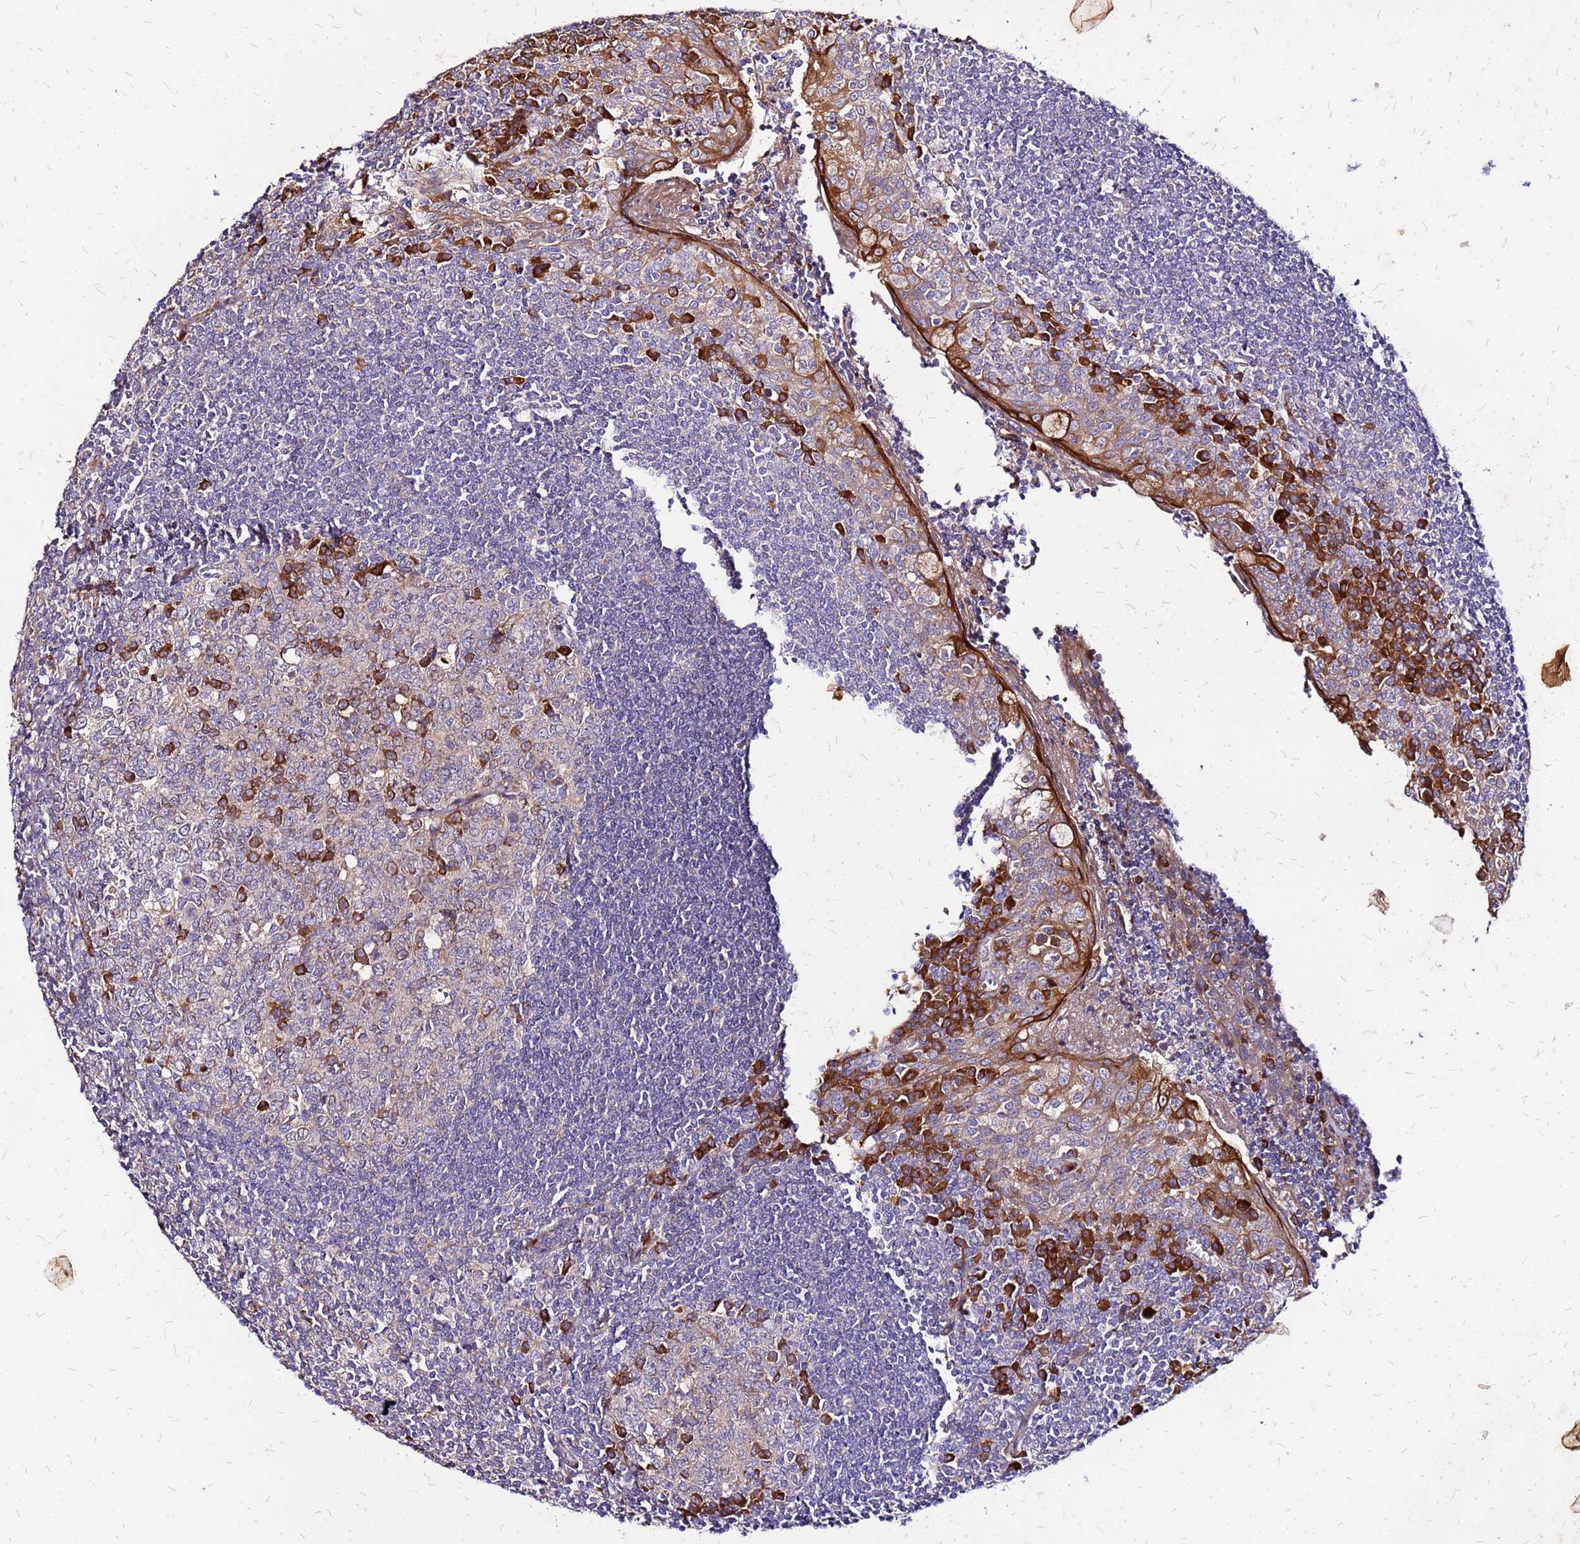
{"staining": {"intensity": "strong", "quantity": "<25%", "location": "cytoplasmic/membranous"}, "tissue": "tonsil", "cell_type": "Germinal center cells", "image_type": "normal", "snomed": [{"axis": "morphology", "description": "Normal tissue, NOS"}, {"axis": "topography", "description": "Tonsil"}], "caption": "Tonsil stained for a protein (brown) shows strong cytoplasmic/membranous positive staining in about <25% of germinal center cells.", "gene": "VMO1", "patient": {"sex": "male", "age": 27}}